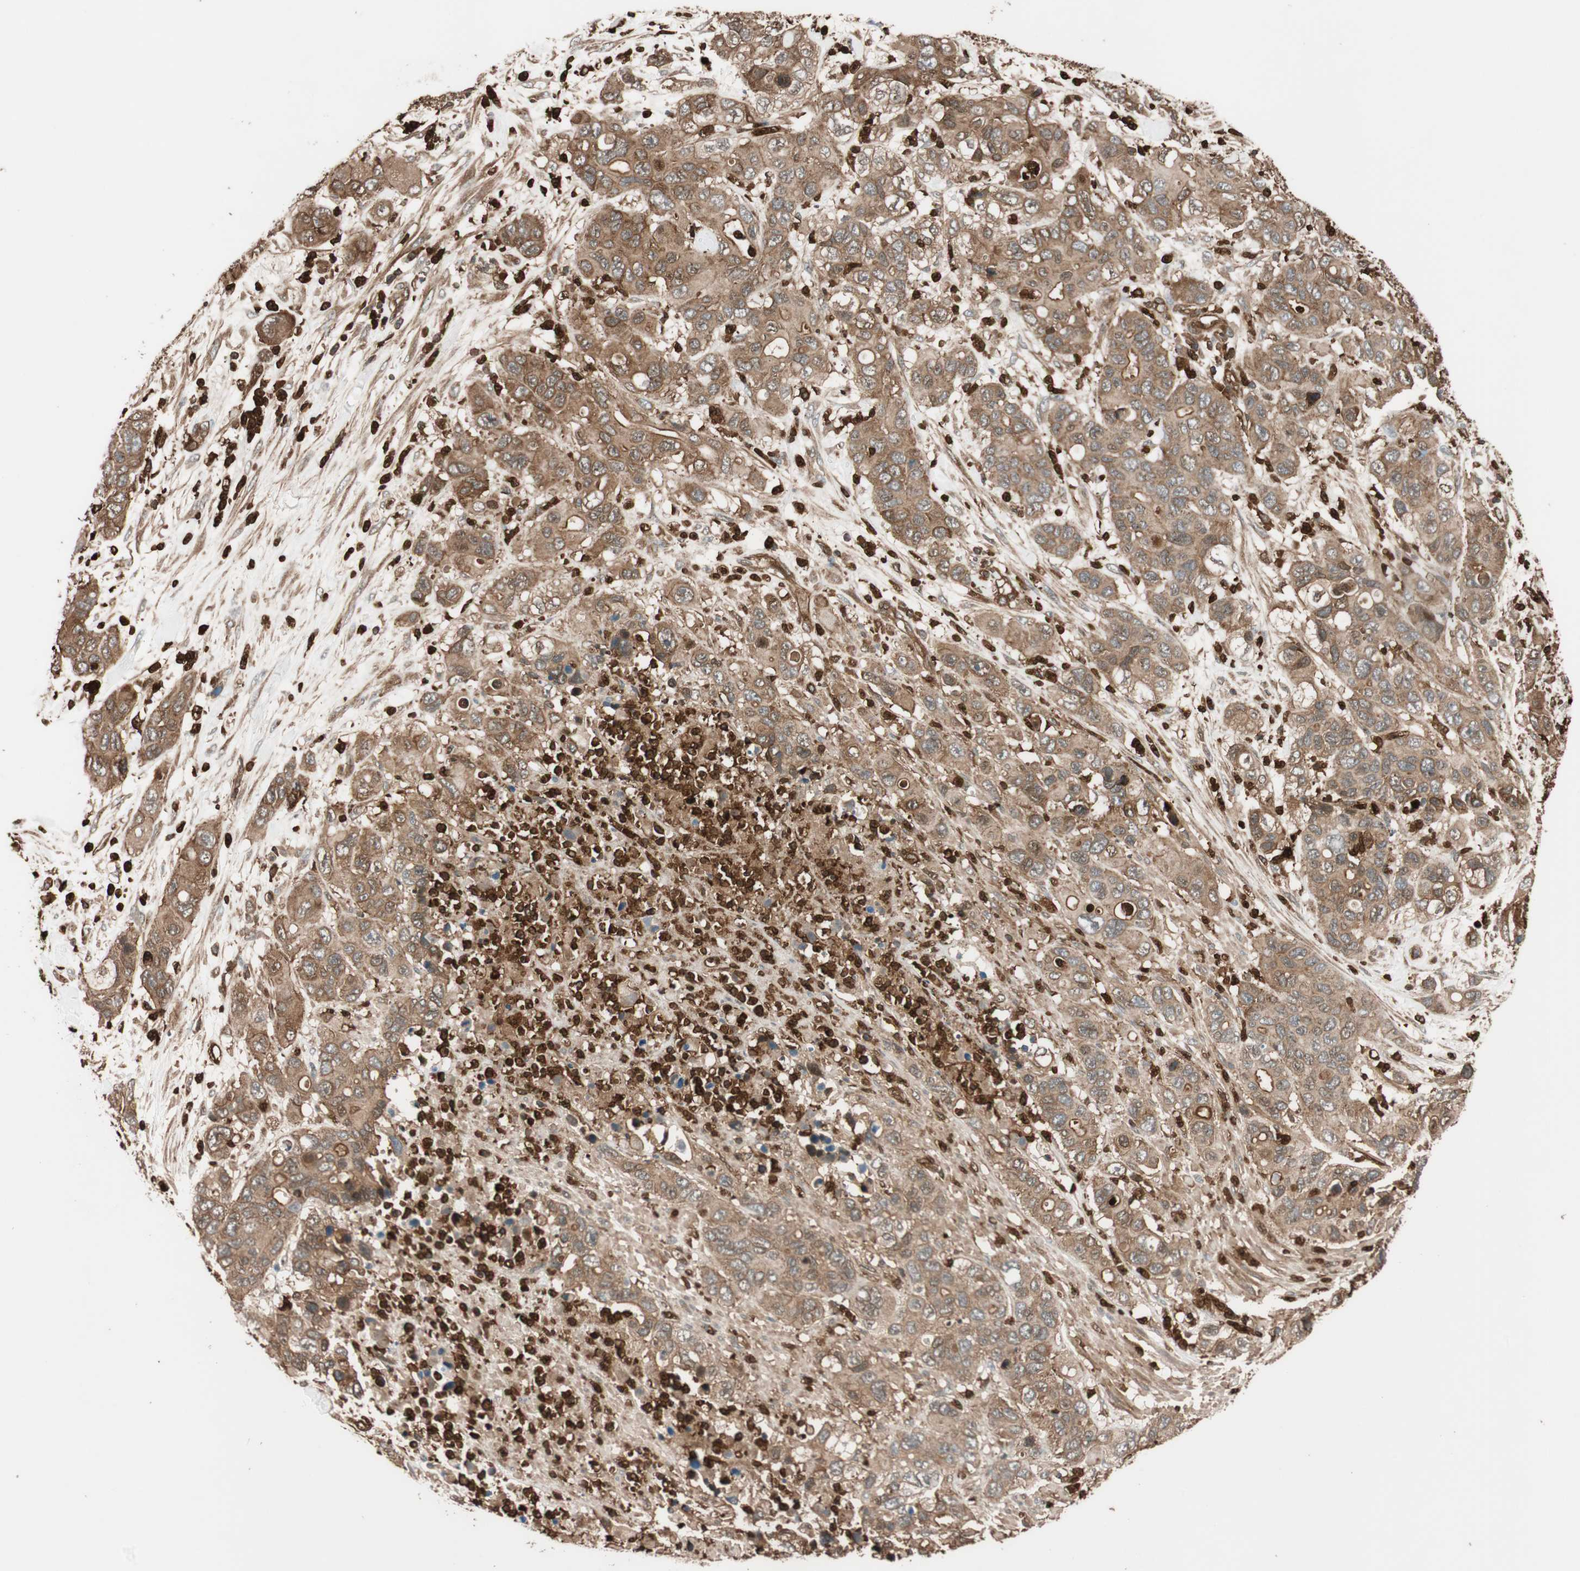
{"staining": {"intensity": "moderate", "quantity": ">75%", "location": "cytoplasmic/membranous"}, "tissue": "pancreatic cancer", "cell_type": "Tumor cells", "image_type": "cancer", "snomed": [{"axis": "morphology", "description": "Adenocarcinoma, NOS"}, {"axis": "topography", "description": "Pancreas"}], "caption": "The micrograph demonstrates staining of adenocarcinoma (pancreatic), revealing moderate cytoplasmic/membranous protein expression (brown color) within tumor cells. The protein of interest is shown in brown color, while the nuclei are stained blue.", "gene": "VASP", "patient": {"sex": "female", "age": 71}}